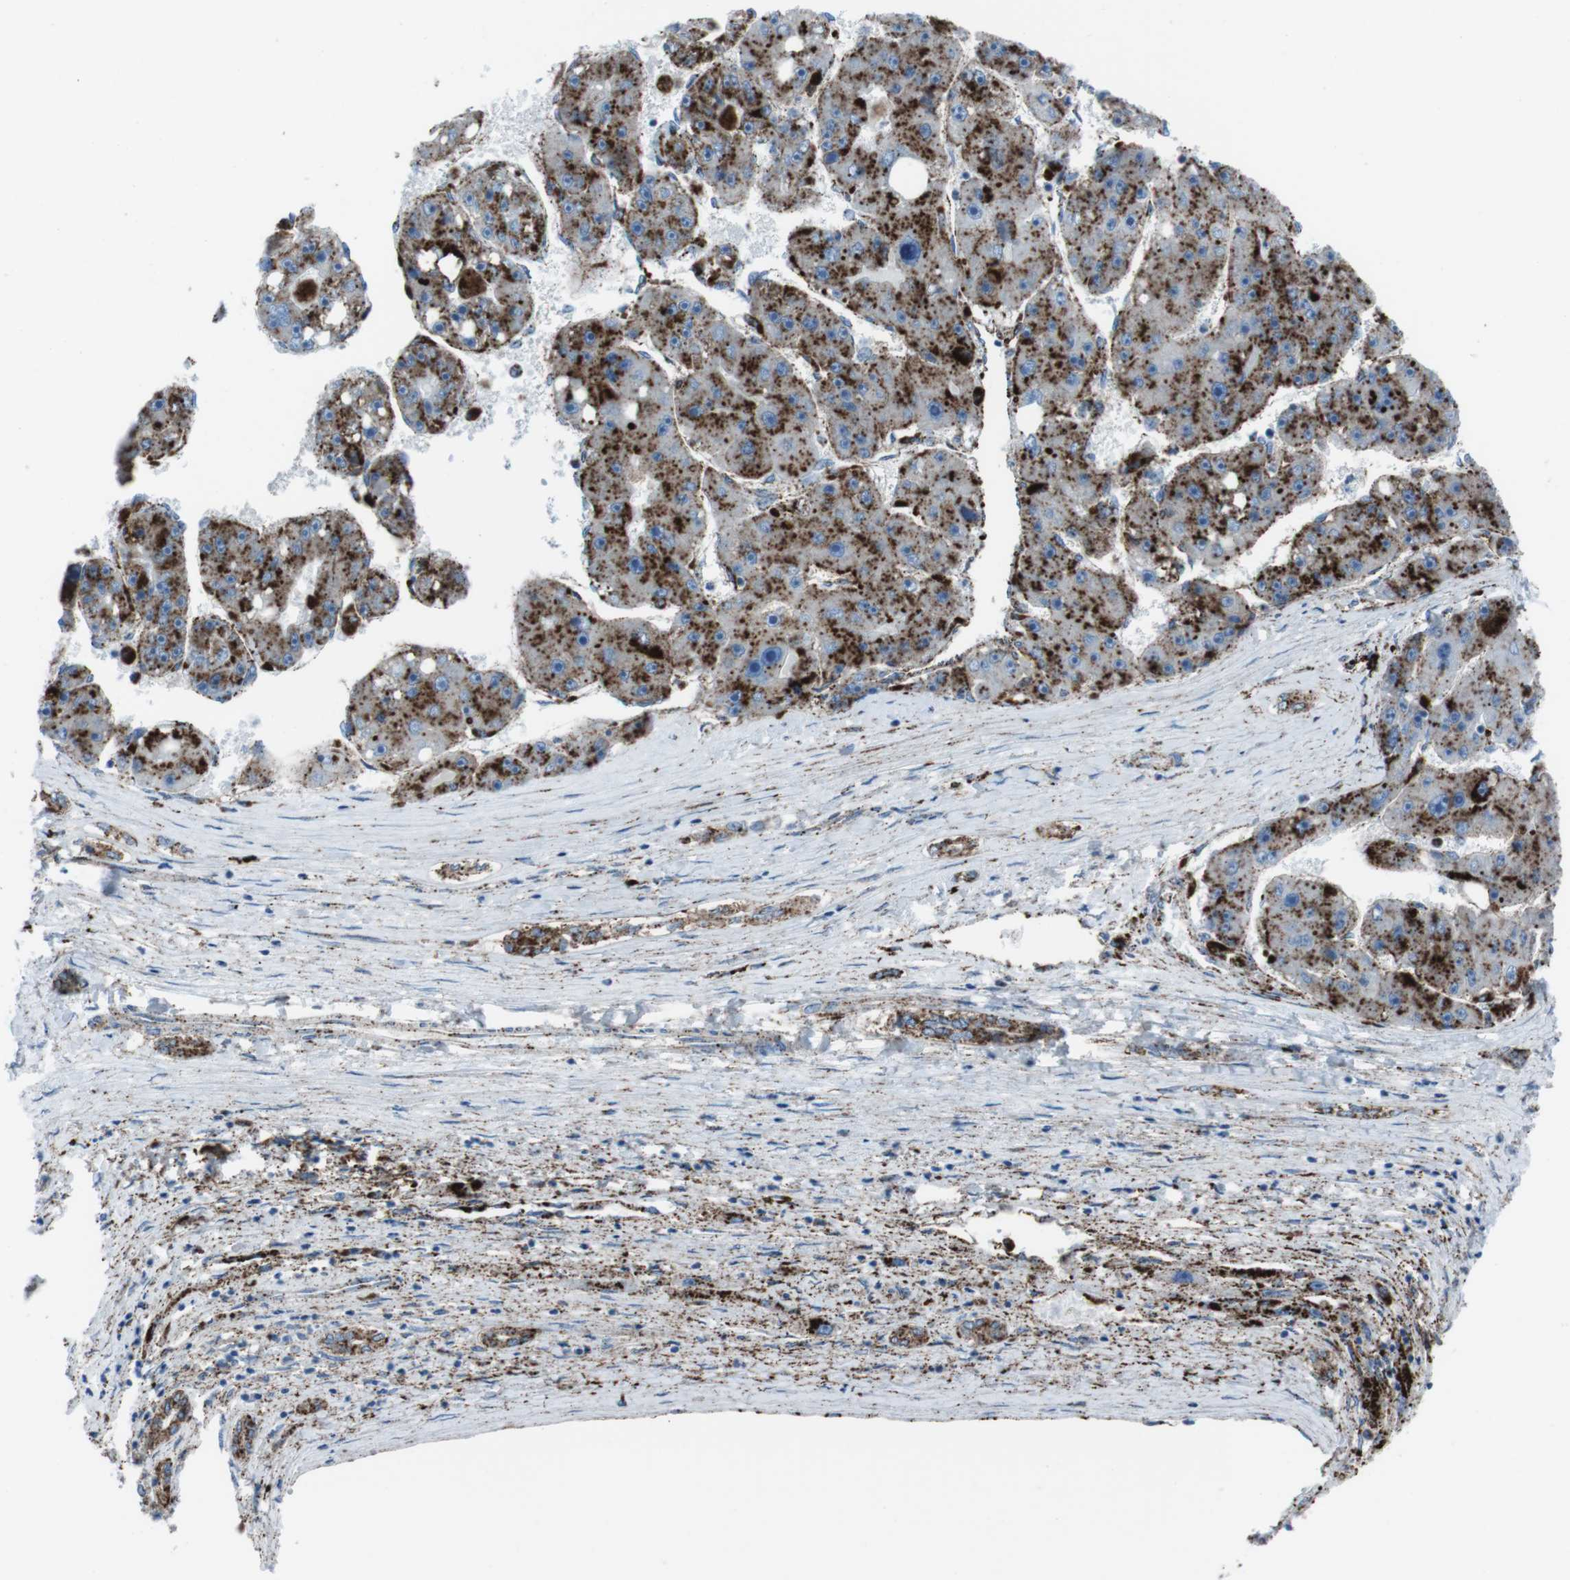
{"staining": {"intensity": "strong", "quantity": ">75%", "location": "cytoplasmic/membranous"}, "tissue": "liver cancer", "cell_type": "Tumor cells", "image_type": "cancer", "snomed": [{"axis": "morphology", "description": "Carcinoma, Hepatocellular, NOS"}, {"axis": "topography", "description": "Liver"}], "caption": "A high amount of strong cytoplasmic/membranous expression is appreciated in about >75% of tumor cells in liver hepatocellular carcinoma tissue. (DAB (3,3'-diaminobenzidine) IHC, brown staining for protein, blue staining for nuclei).", "gene": "SCARB2", "patient": {"sex": "female", "age": 61}}